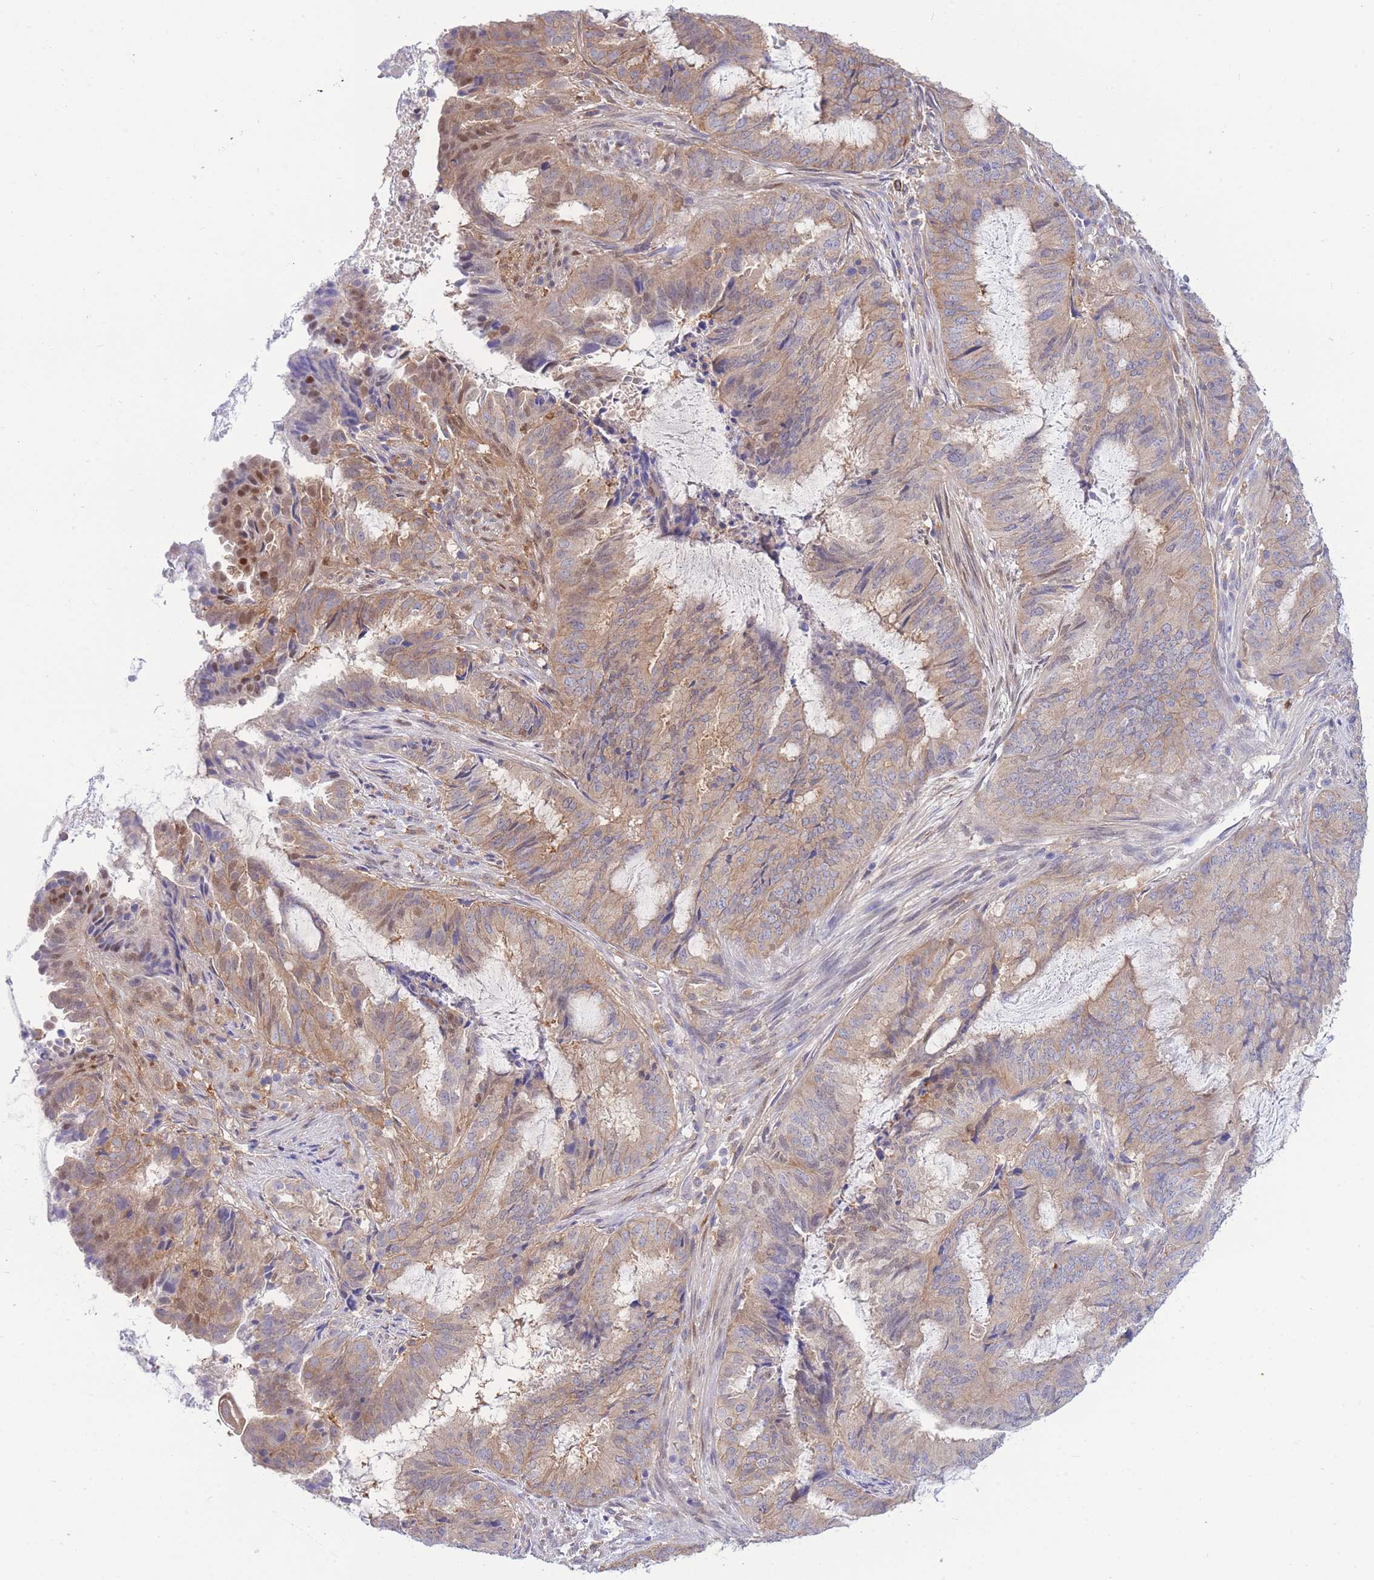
{"staining": {"intensity": "weak", "quantity": "25%-75%", "location": "cytoplasmic/membranous,nuclear"}, "tissue": "endometrial cancer", "cell_type": "Tumor cells", "image_type": "cancer", "snomed": [{"axis": "morphology", "description": "Adenocarcinoma, NOS"}, {"axis": "topography", "description": "Endometrium"}], "caption": "Immunohistochemistry (IHC) photomicrograph of neoplastic tissue: adenocarcinoma (endometrial) stained using immunohistochemistry shows low levels of weak protein expression localized specifically in the cytoplasmic/membranous and nuclear of tumor cells, appearing as a cytoplasmic/membranous and nuclear brown color.", "gene": "NAMPT", "patient": {"sex": "female", "age": 51}}